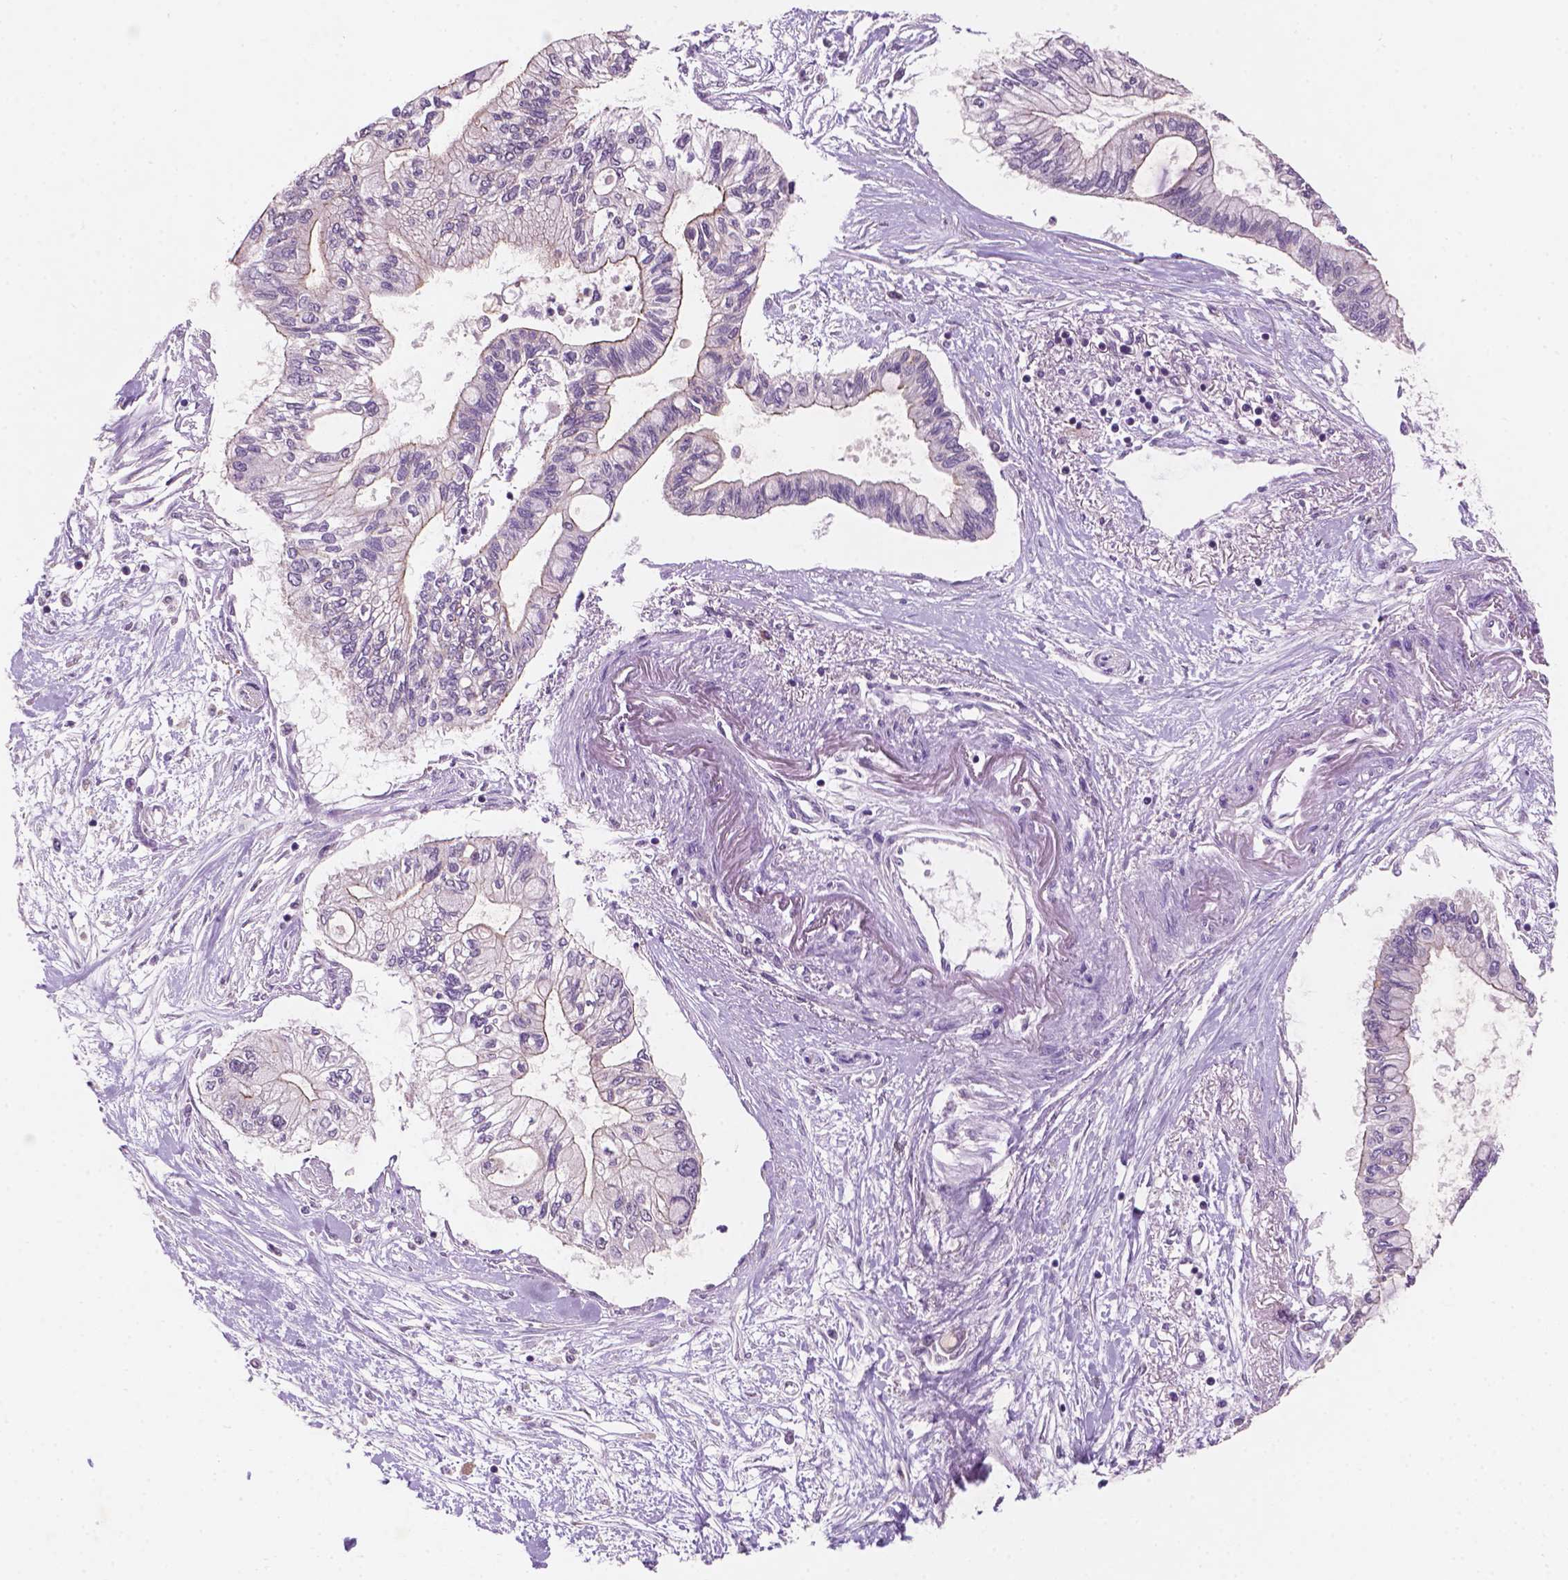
{"staining": {"intensity": "negative", "quantity": "none", "location": "none"}, "tissue": "pancreatic cancer", "cell_type": "Tumor cells", "image_type": "cancer", "snomed": [{"axis": "morphology", "description": "Adenocarcinoma, NOS"}, {"axis": "topography", "description": "Pancreas"}], "caption": "Tumor cells are negative for protein expression in human pancreatic cancer (adenocarcinoma).", "gene": "GXYLT2", "patient": {"sex": "female", "age": 77}}